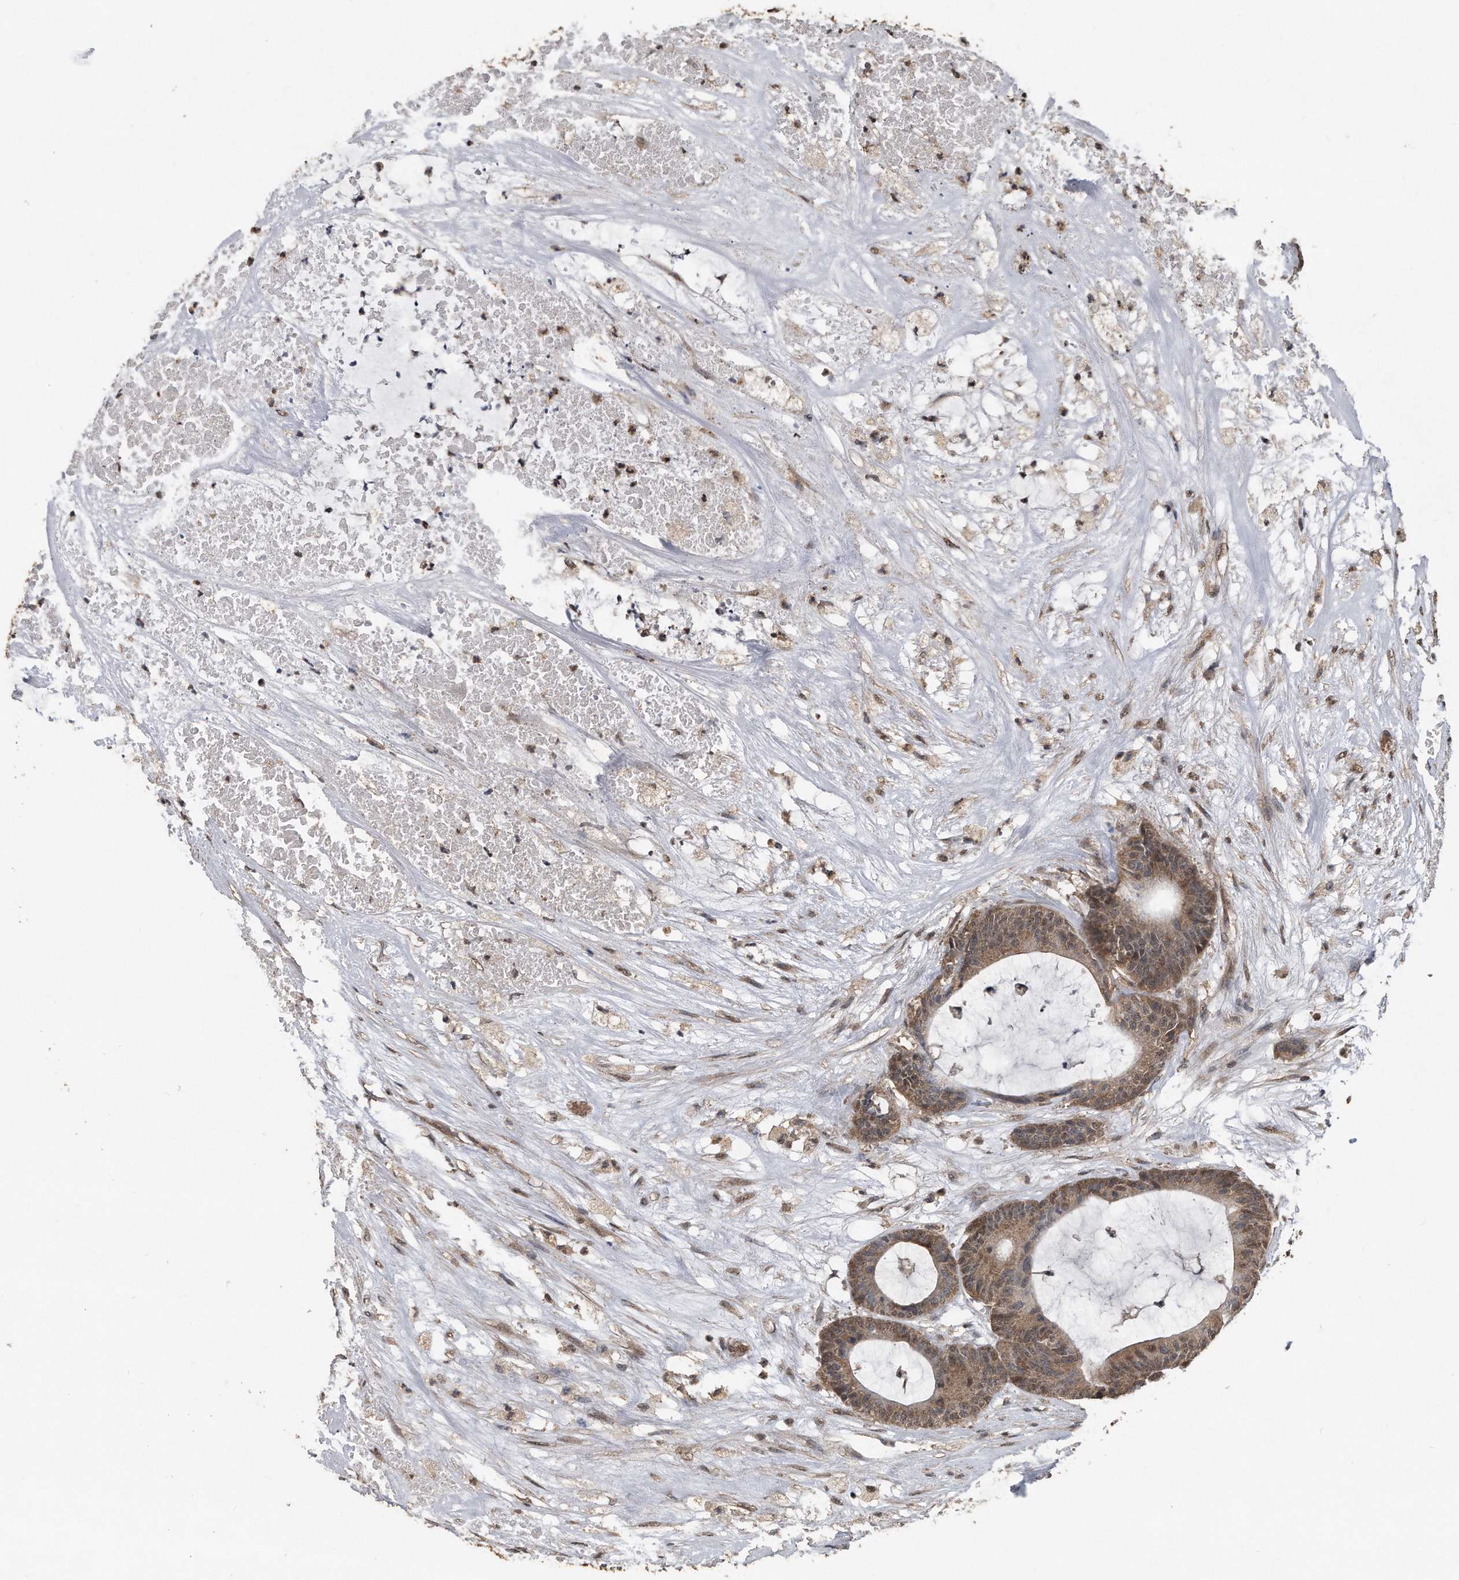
{"staining": {"intensity": "moderate", "quantity": ">75%", "location": "cytoplasmic/membranous"}, "tissue": "colorectal cancer", "cell_type": "Tumor cells", "image_type": "cancer", "snomed": [{"axis": "morphology", "description": "Adenocarcinoma, NOS"}, {"axis": "topography", "description": "Colon"}], "caption": "This is an image of immunohistochemistry (IHC) staining of colorectal cancer, which shows moderate positivity in the cytoplasmic/membranous of tumor cells.", "gene": "CRYZL1", "patient": {"sex": "female", "age": 84}}